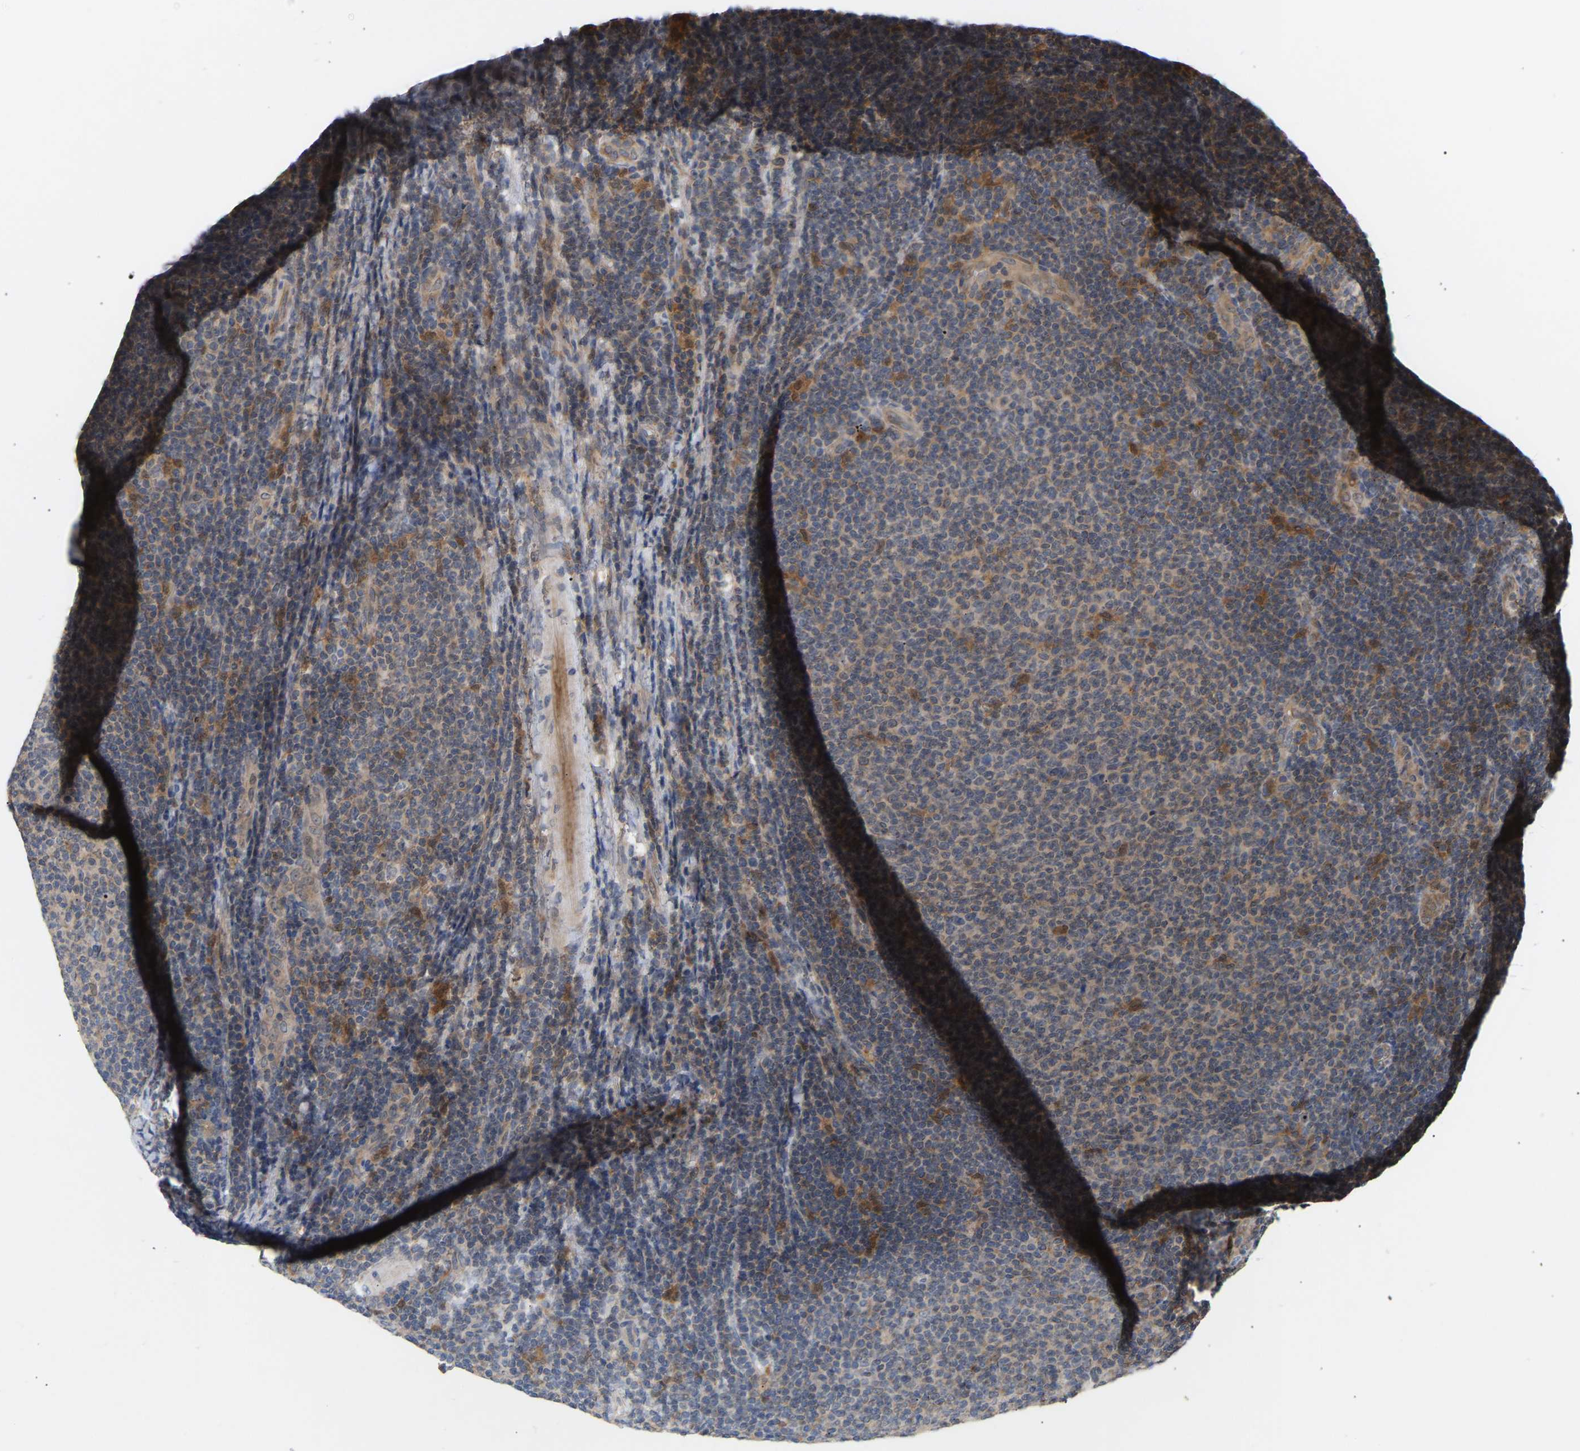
{"staining": {"intensity": "weak", "quantity": "25%-75%", "location": "cytoplasmic/membranous"}, "tissue": "lymphoma", "cell_type": "Tumor cells", "image_type": "cancer", "snomed": [{"axis": "morphology", "description": "Malignant lymphoma, non-Hodgkin's type, Low grade"}, {"axis": "topography", "description": "Lymph node"}], "caption": "Lymphoma stained with immunohistochemistry (IHC) exhibits weak cytoplasmic/membranous positivity in approximately 25%-75% of tumor cells. (brown staining indicates protein expression, while blue staining denotes nuclei).", "gene": "TPMT", "patient": {"sex": "male", "age": 66}}